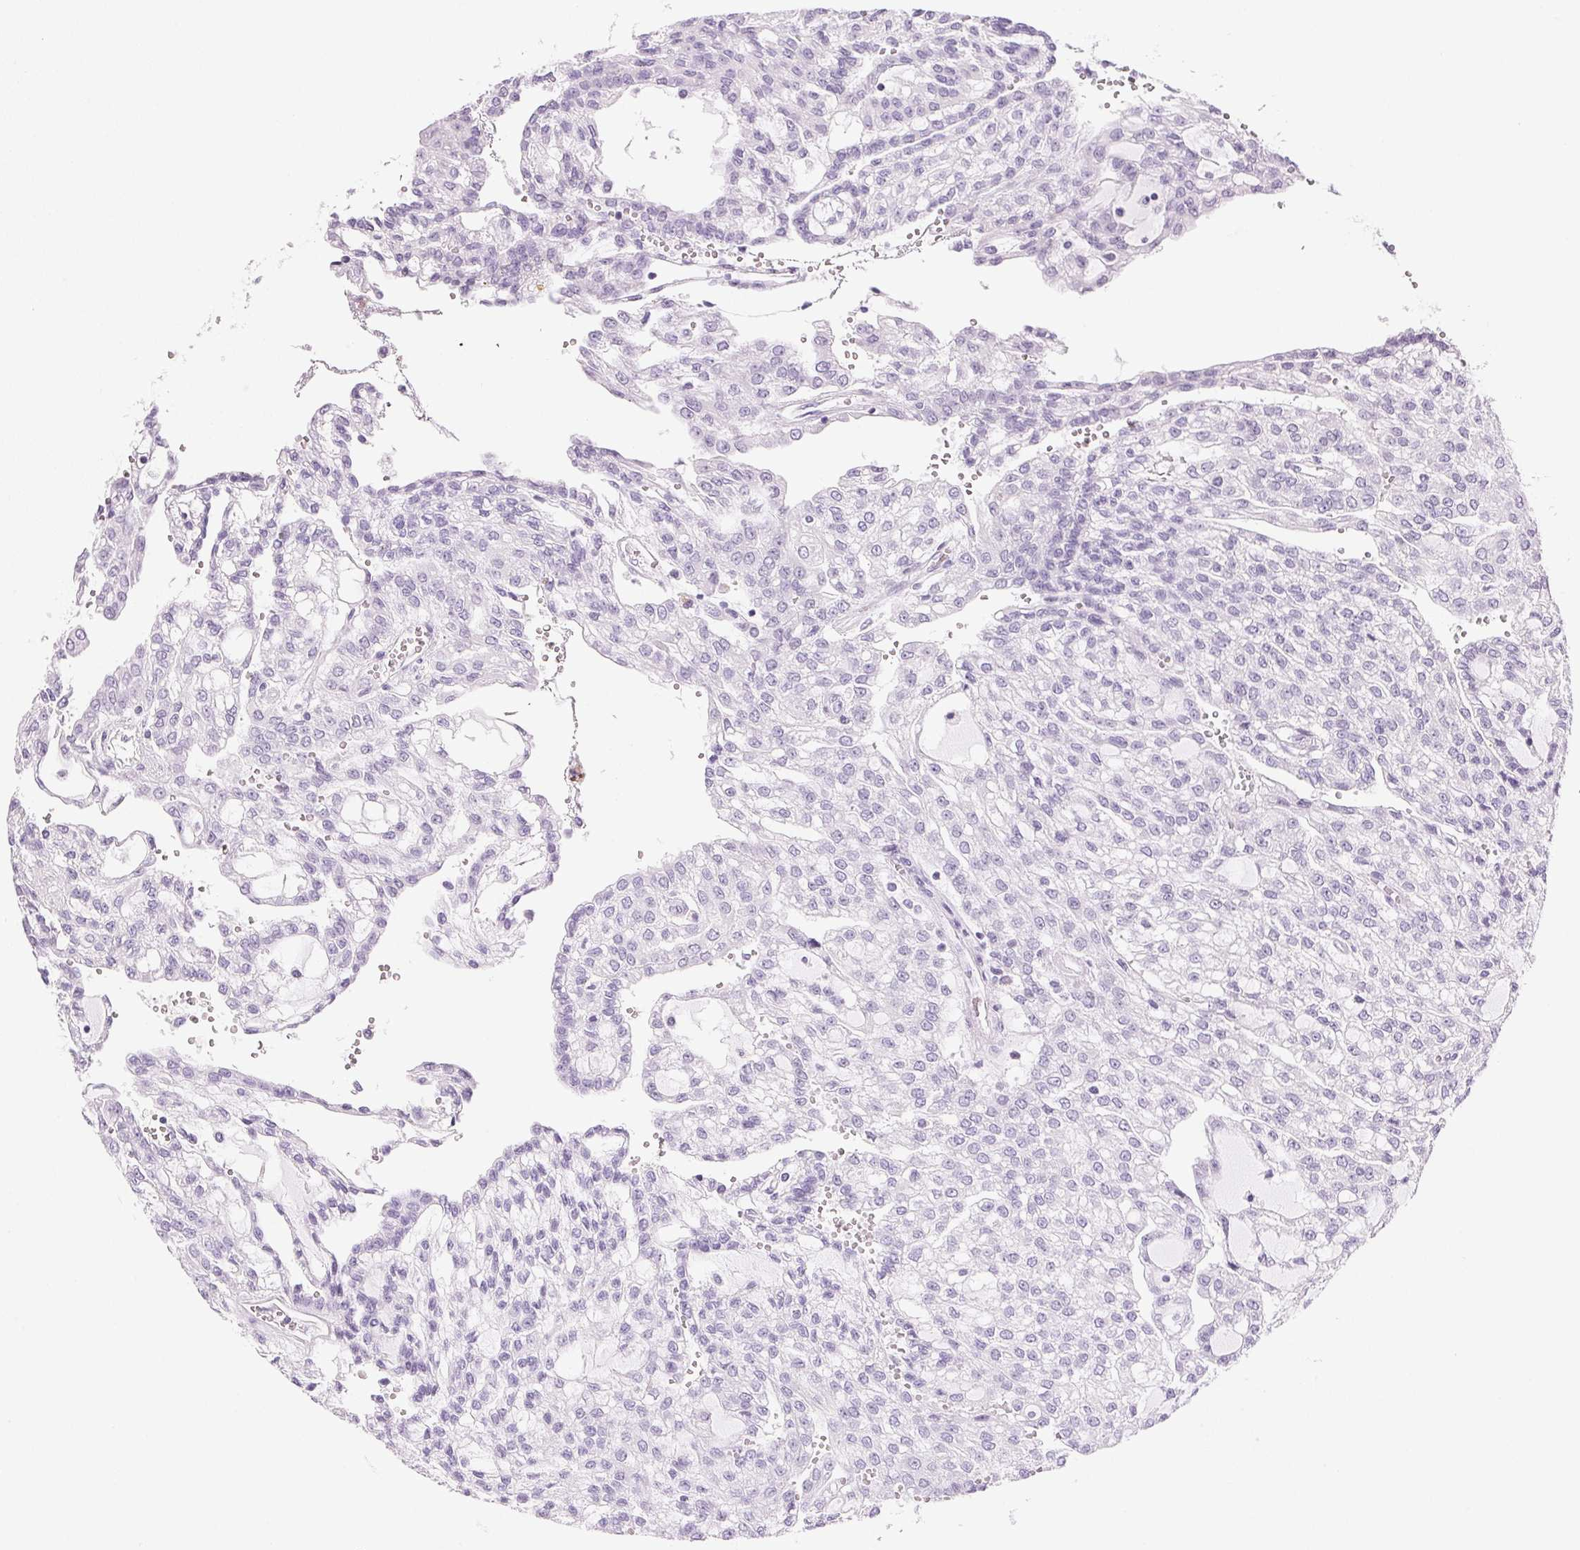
{"staining": {"intensity": "negative", "quantity": "none", "location": "none"}, "tissue": "renal cancer", "cell_type": "Tumor cells", "image_type": "cancer", "snomed": [{"axis": "morphology", "description": "Adenocarcinoma, NOS"}, {"axis": "topography", "description": "Kidney"}], "caption": "Immunohistochemistry (IHC) micrograph of neoplastic tissue: human adenocarcinoma (renal) stained with DAB (3,3'-diaminobenzidine) exhibits no significant protein expression in tumor cells. The staining is performed using DAB (3,3'-diaminobenzidine) brown chromogen with nuclei counter-stained in using hematoxylin.", "gene": "IGFBP1", "patient": {"sex": "male", "age": 63}}